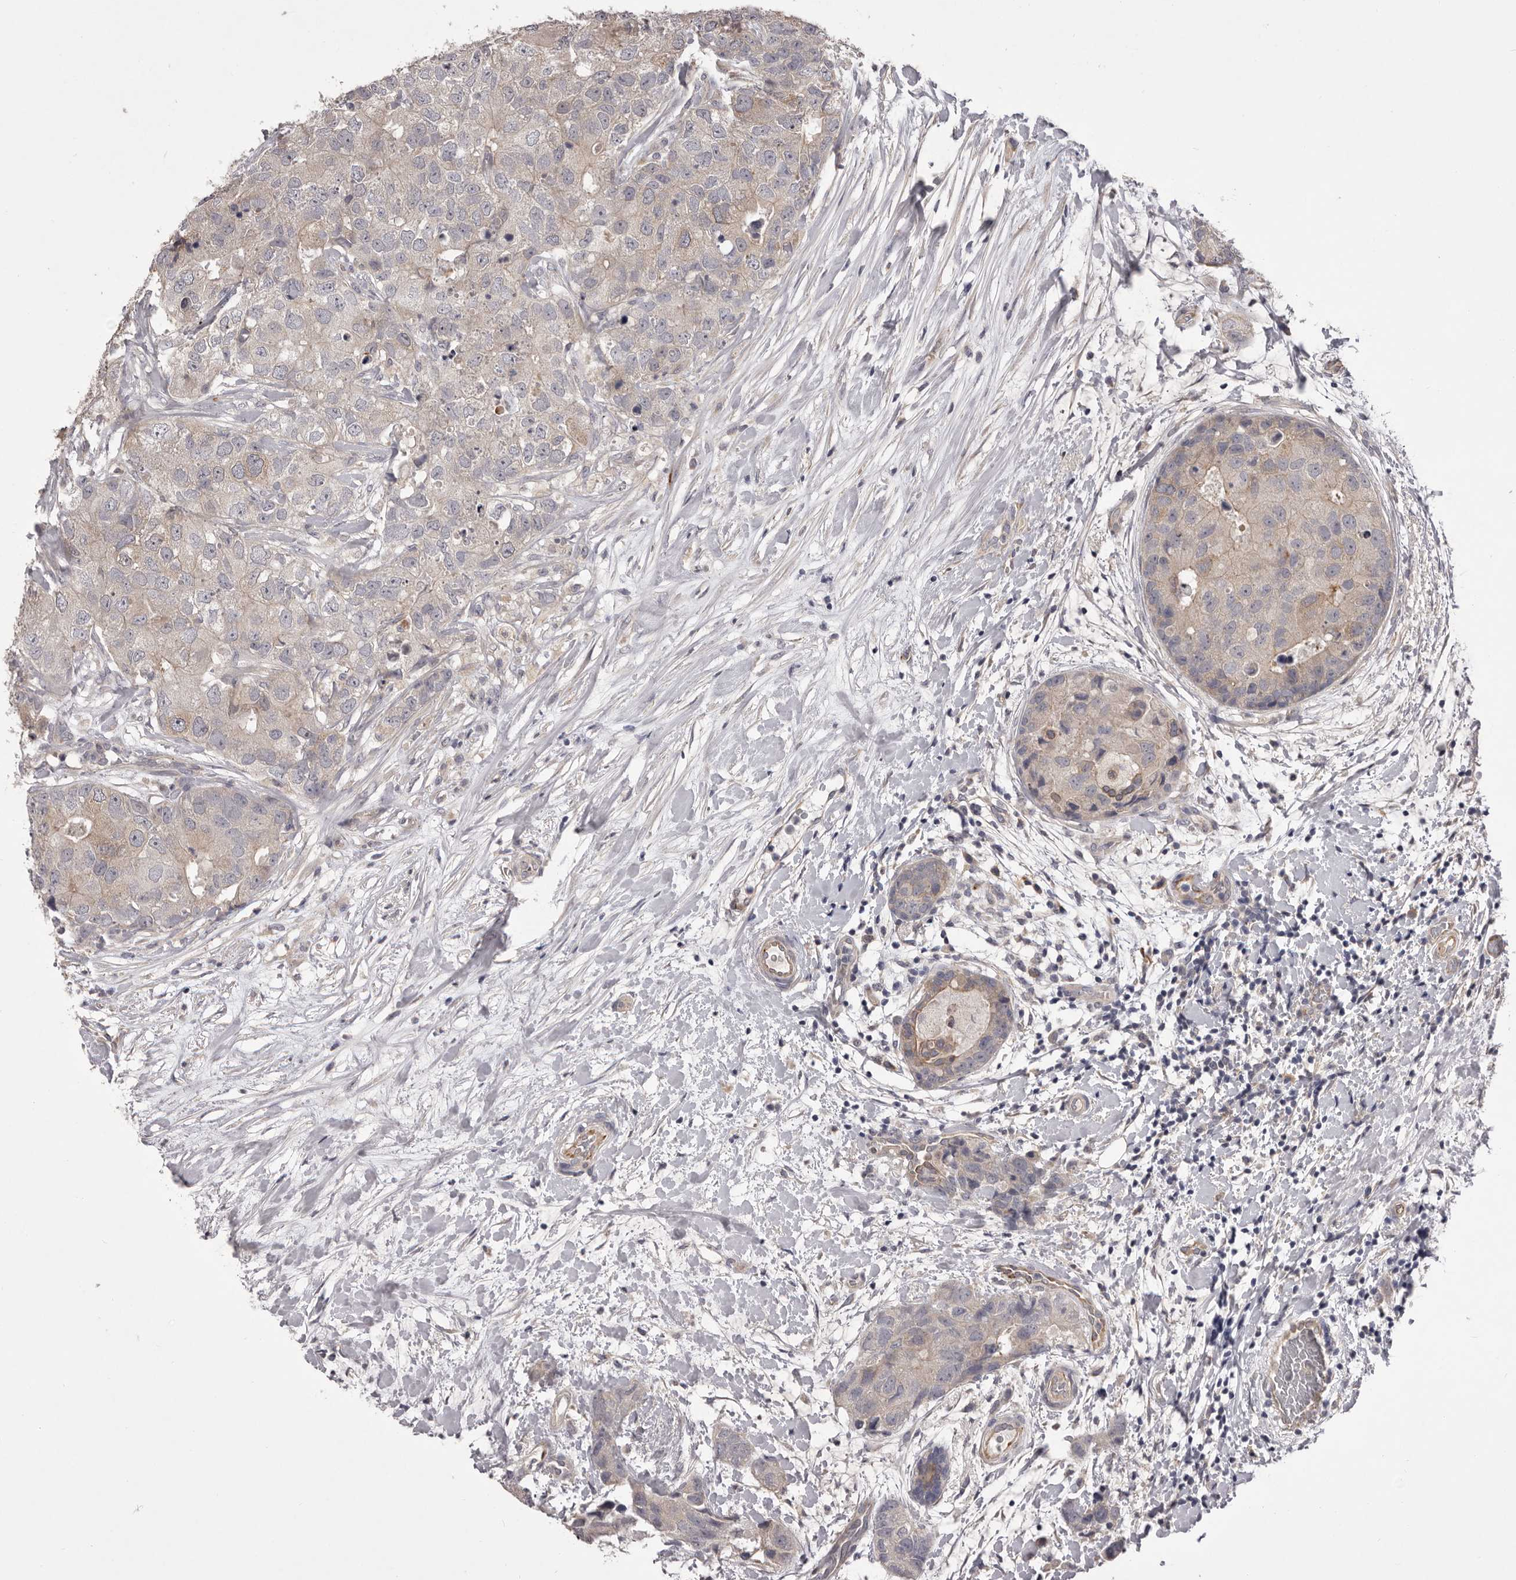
{"staining": {"intensity": "negative", "quantity": "none", "location": "none"}, "tissue": "breast cancer", "cell_type": "Tumor cells", "image_type": "cancer", "snomed": [{"axis": "morphology", "description": "Duct carcinoma"}, {"axis": "topography", "description": "Breast"}], "caption": "Photomicrograph shows no protein expression in tumor cells of intraductal carcinoma (breast) tissue.", "gene": "PNRC1", "patient": {"sex": "female", "age": 62}}